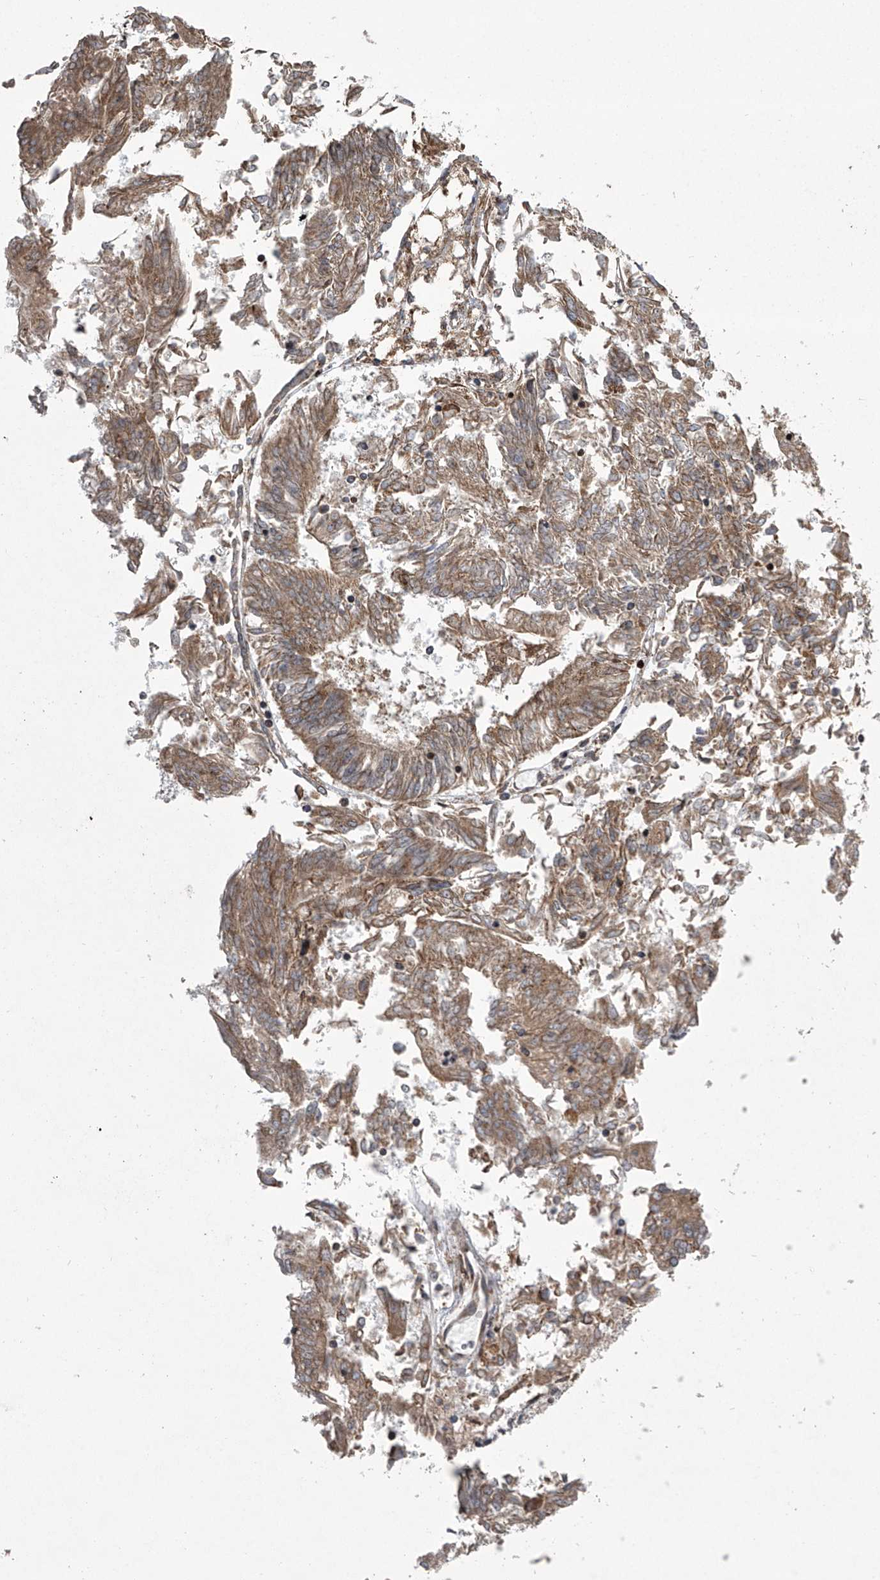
{"staining": {"intensity": "moderate", "quantity": ">75%", "location": "cytoplasmic/membranous"}, "tissue": "endometrial cancer", "cell_type": "Tumor cells", "image_type": "cancer", "snomed": [{"axis": "morphology", "description": "Adenocarcinoma, NOS"}, {"axis": "topography", "description": "Endometrium"}], "caption": "Endometrial cancer (adenocarcinoma) tissue demonstrates moderate cytoplasmic/membranous staining in about >75% of tumor cells", "gene": "STRADA", "patient": {"sex": "female", "age": 58}}